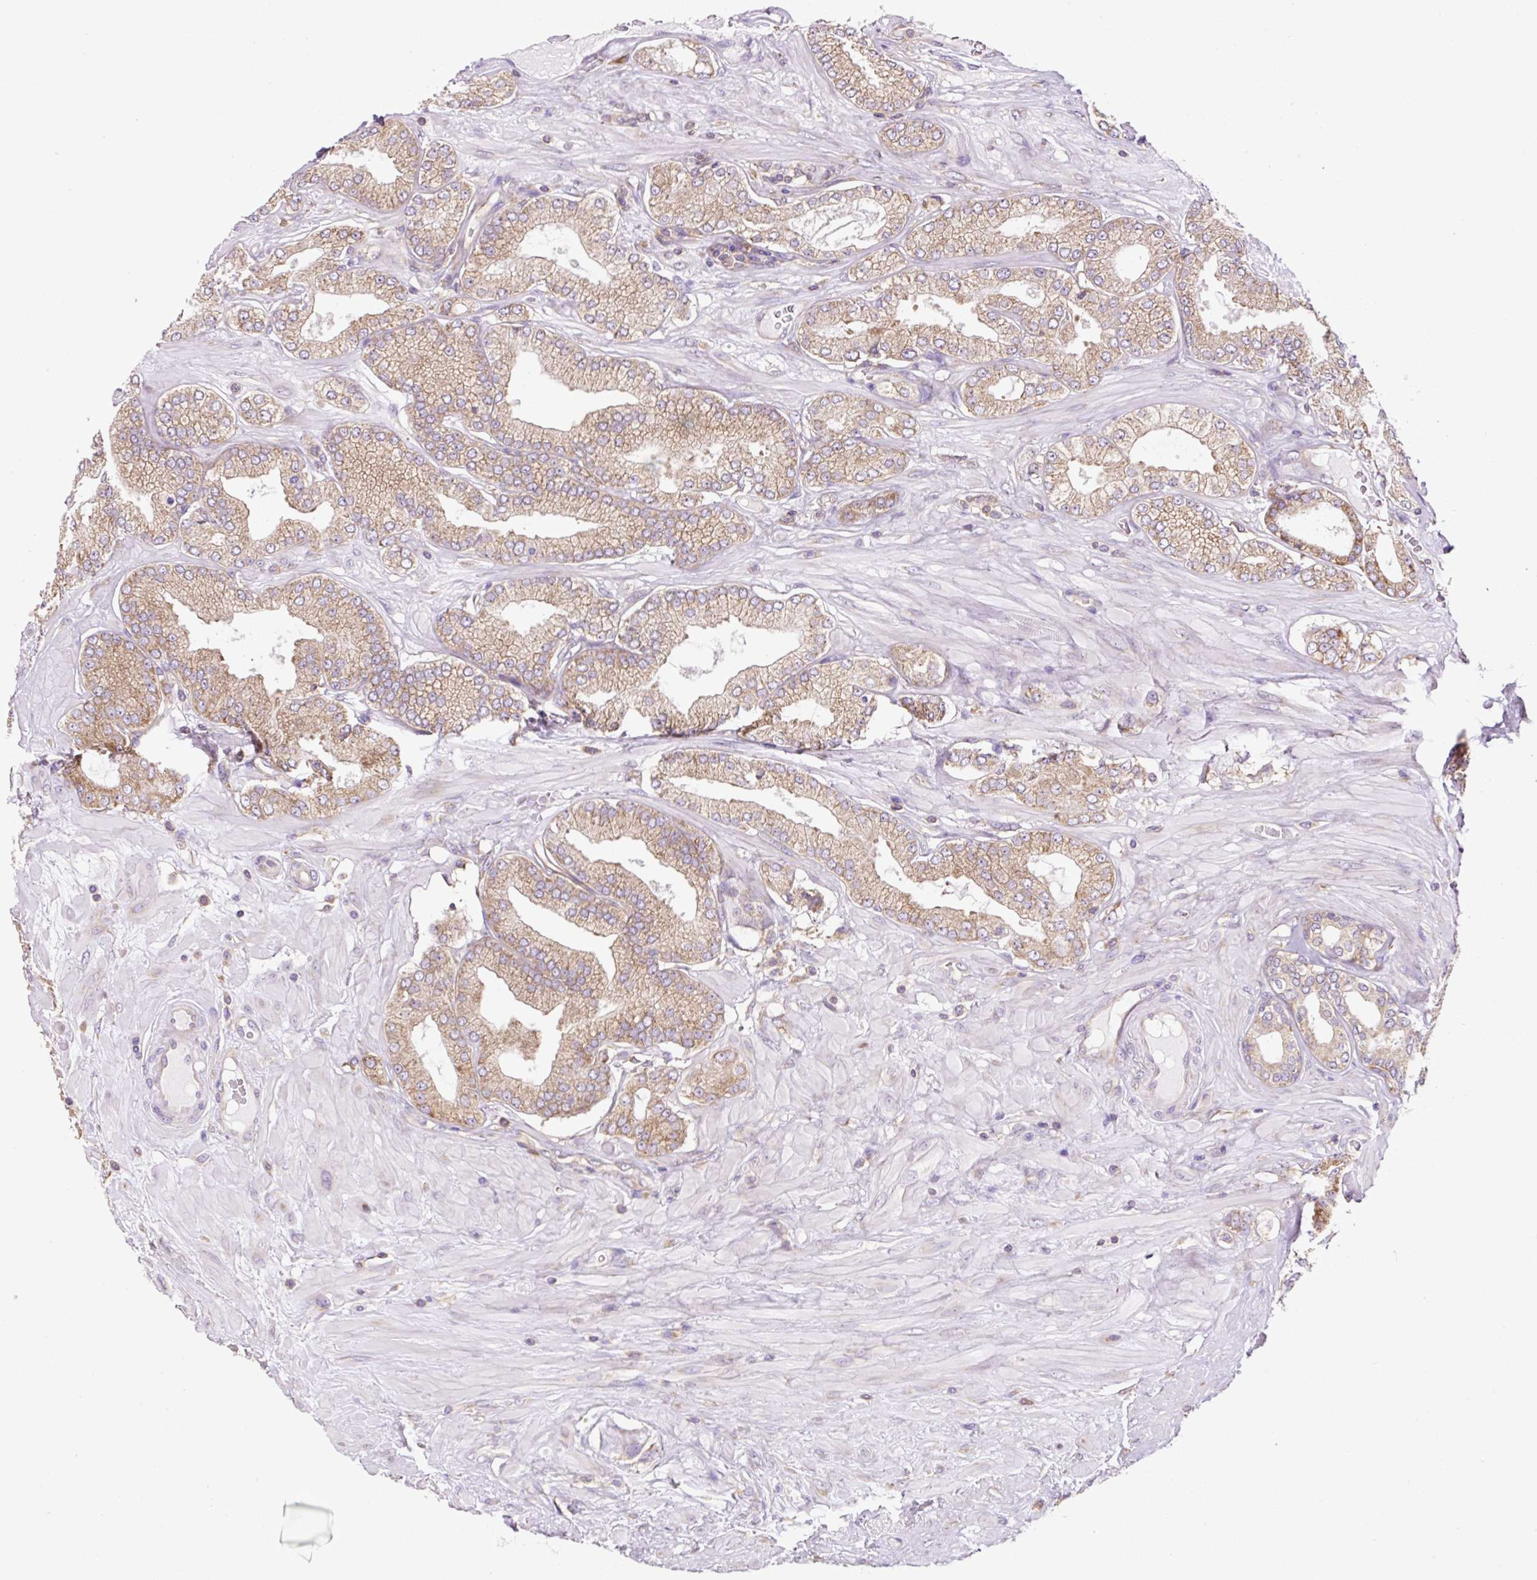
{"staining": {"intensity": "moderate", "quantity": ">75%", "location": "cytoplasmic/membranous"}, "tissue": "prostate cancer", "cell_type": "Tumor cells", "image_type": "cancer", "snomed": [{"axis": "morphology", "description": "Adenocarcinoma, High grade"}, {"axis": "topography", "description": "Prostate"}], "caption": "IHC (DAB (3,3'-diaminobenzidine)) staining of human prostate cancer (high-grade adenocarcinoma) displays moderate cytoplasmic/membranous protein expression in approximately >75% of tumor cells. The staining is performed using DAB (3,3'-diaminobenzidine) brown chromogen to label protein expression. The nuclei are counter-stained blue using hematoxylin.", "gene": "RPS23", "patient": {"sex": "male", "age": 68}}